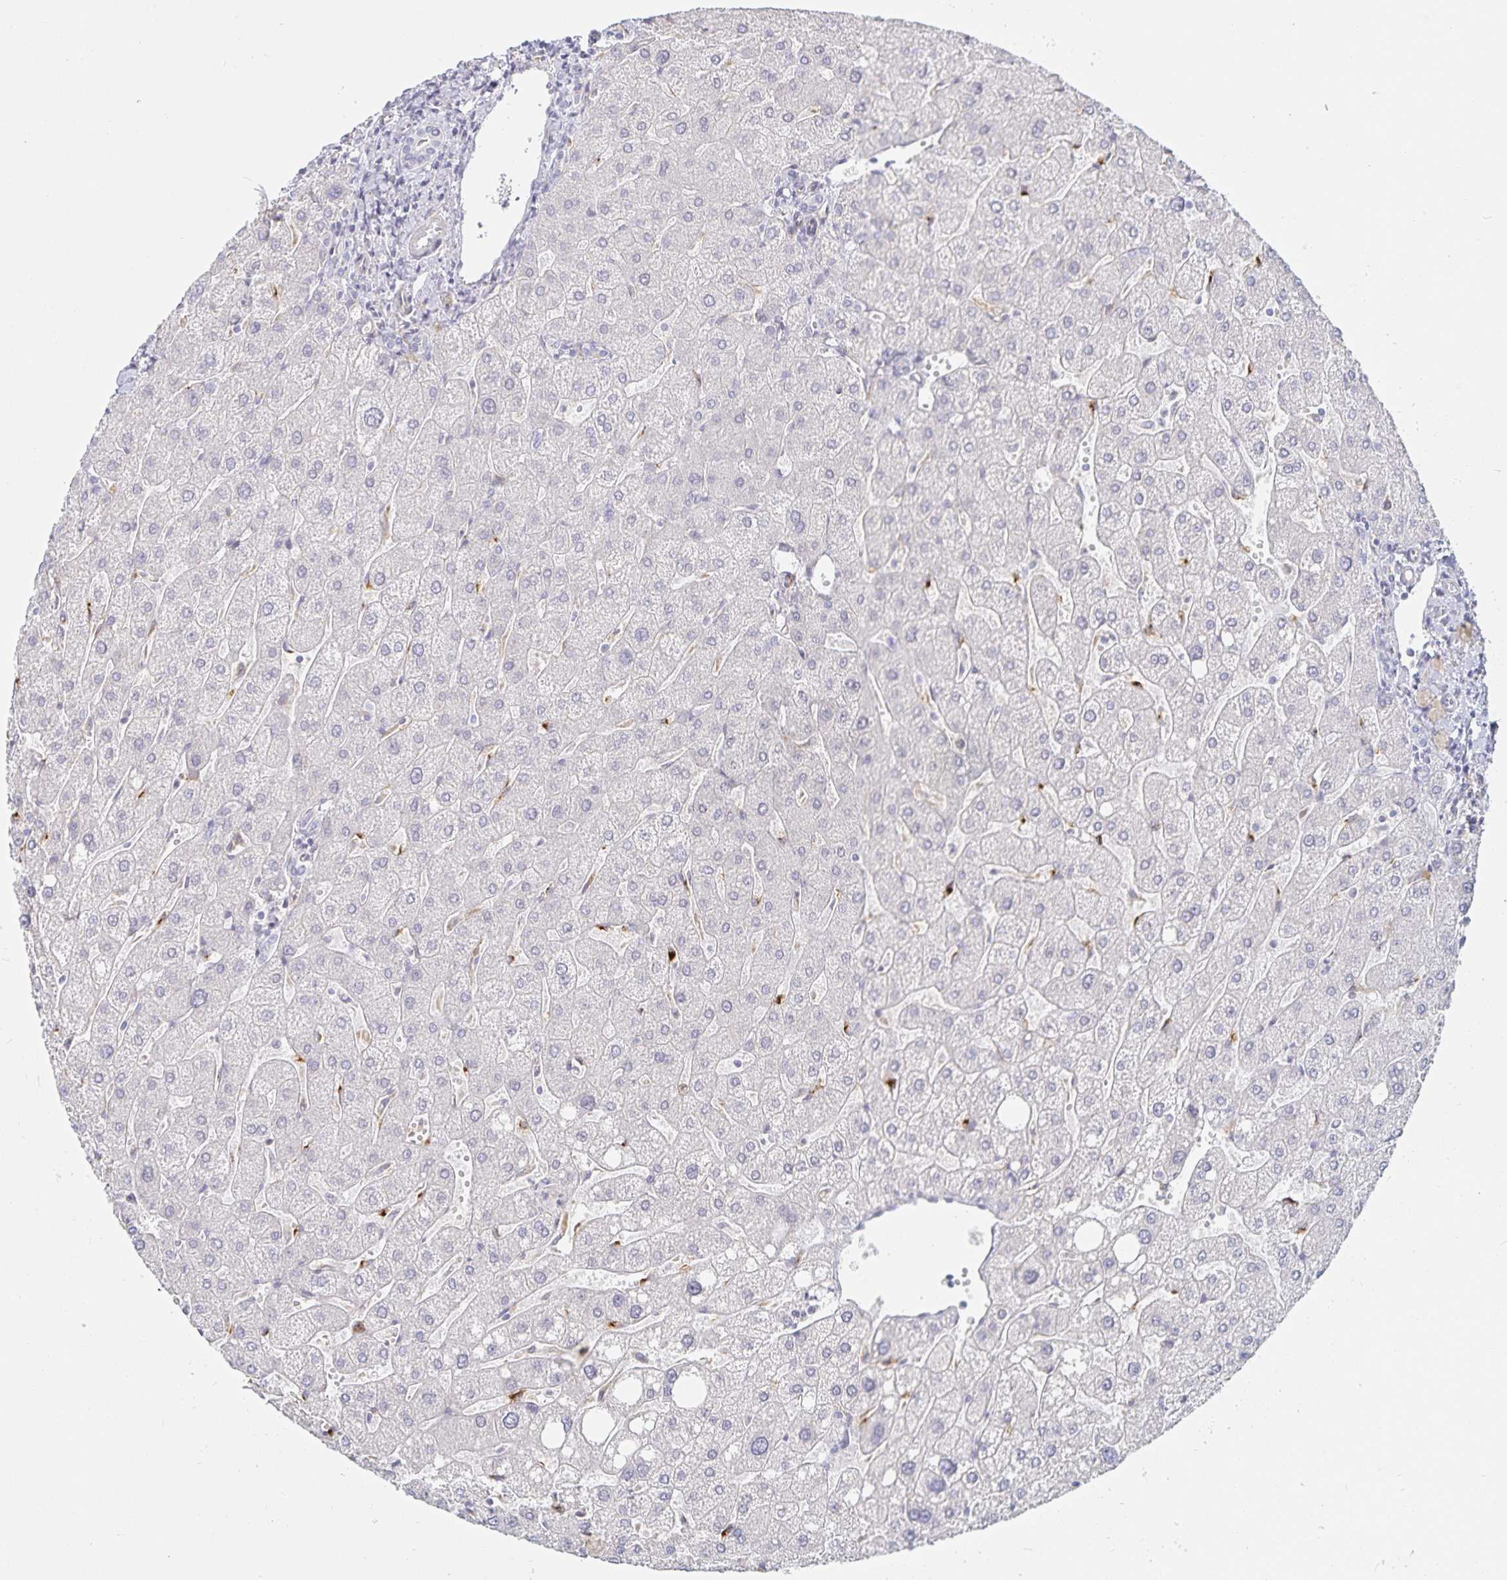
{"staining": {"intensity": "negative", "quantity": "none", "location": "none"}, "tissue": "liver", "cell_type": "Cholangiocytes", "image_type": "normal", "snomed": [{"axis": "morphology", "description": "Normal tissue, NOS"}, {"axis": "topography", "description": "Liver"}], "caption": "The immunohistochemistry micrograph has no significant positivity in cholangiocytes of liver. (Stains: DAB IHC with hematoxylin counter stain, Microscopy: brightfield microscopy at high magnification).", "gene": "S100G", "patient": {"sex": "male", "age": 67}}